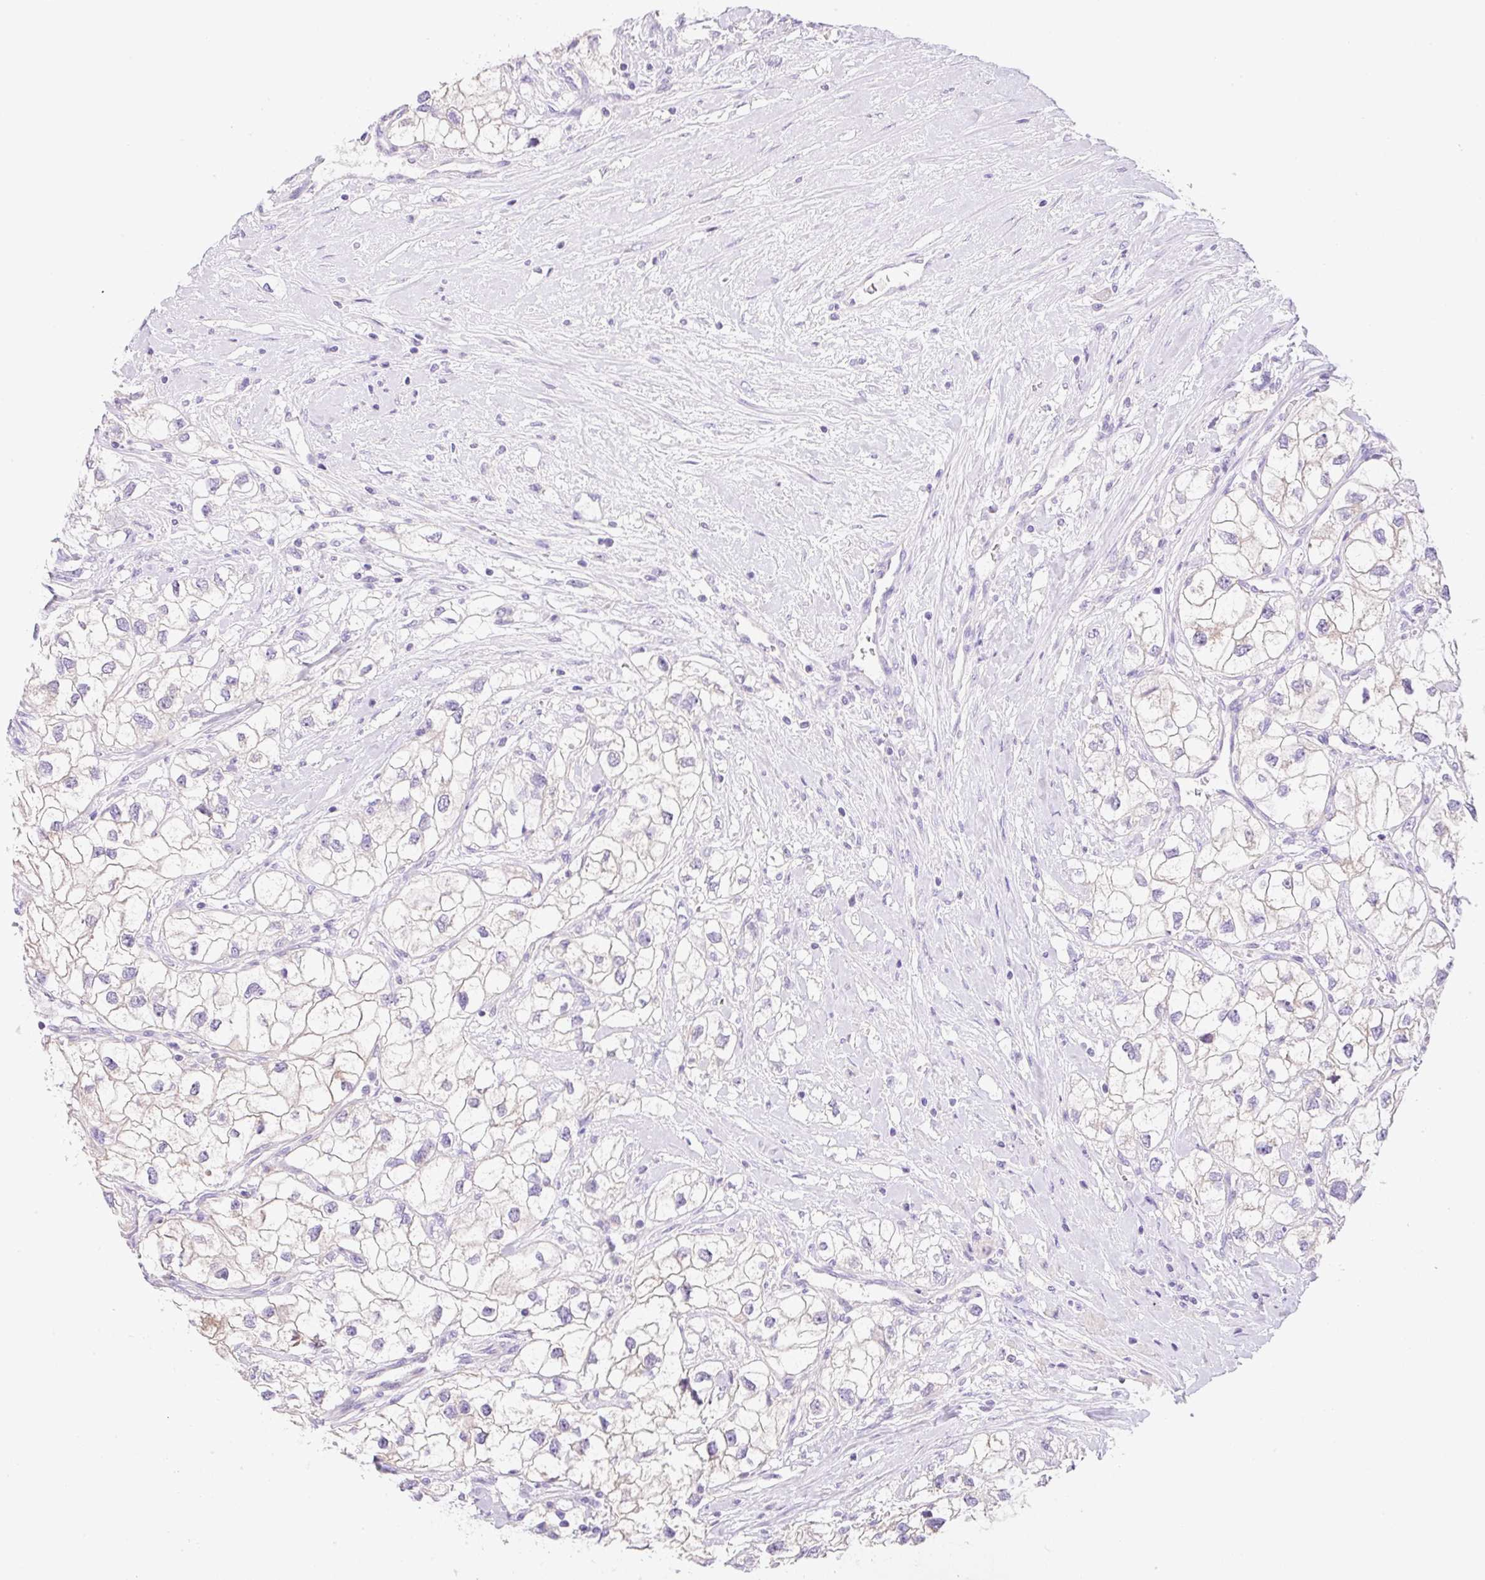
{"staining": {"intensity": "negative", "quantity": "none", "location": "none"}, "tissue": "renal cancer", "cell_type": "Tumor cells", "image_type": "cancer", "snomed": [{"axis": "morphology", "description": "Adenocarcinoma, NOS"}, {"axis": "topography", "description": "Kidney"}], "caption": "There is no significant expression in tumor cells of adenocarcinoma (renal). Brightfield microscopy of IHC stained with DAB (3,3'-diaminobenzidine) (brown) and hematoxylin (blue), captured at high magnification.", "gene": "NDST3", "patient": {"sex": "male", "age": 59}}